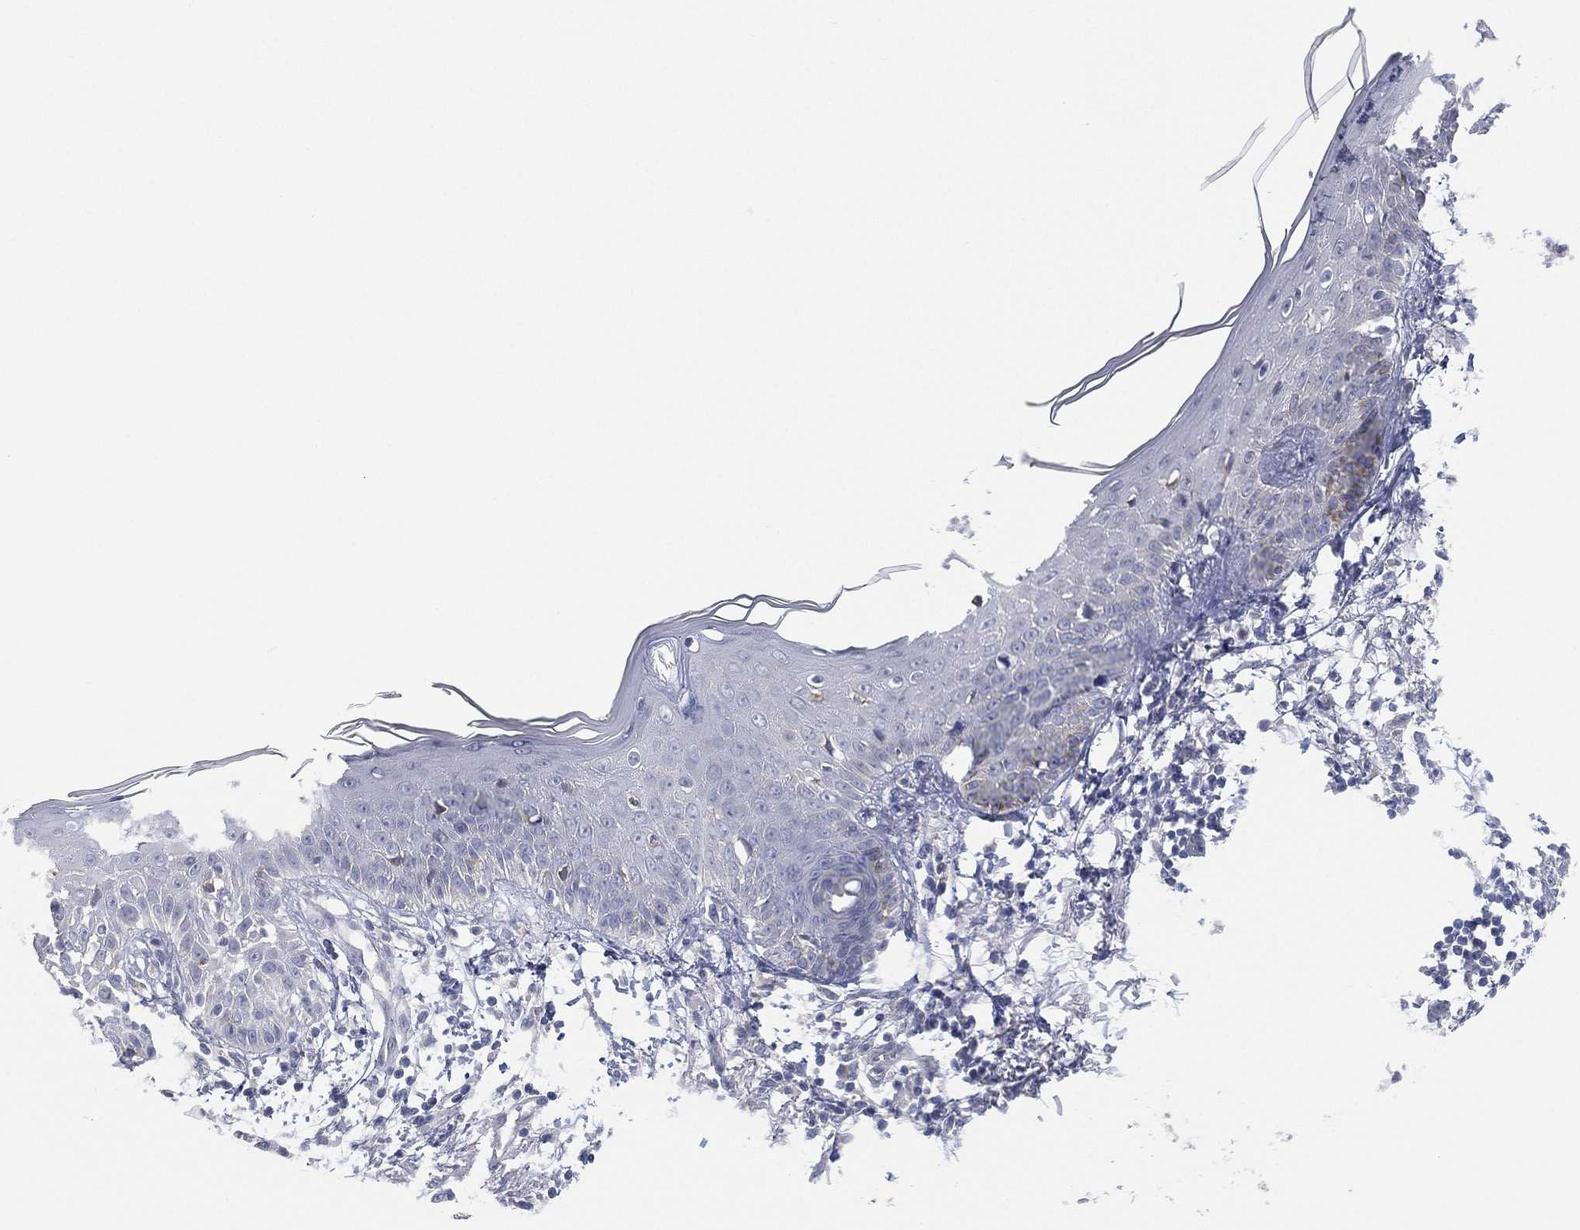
{"staining": {"intensity": "negative", "quantity": "none", "location": "none"}, "tissue": "skin cancer", "cell_type": "Tumor cells", "image_type": "cancer", "snomed": [{"axis": "morphology", "description": "Normal tissue, NOS"}, {"axis": "morphology", "description": "Basal cell carcinoma"}, {"axis": "topography", "description": "Skin"}], "caption": "Tumor cells are negative for brown protein staining in skin basal cell carcinoma.", "gene": "FAM187B", "patient": {"sex": "male", "age": 84}}